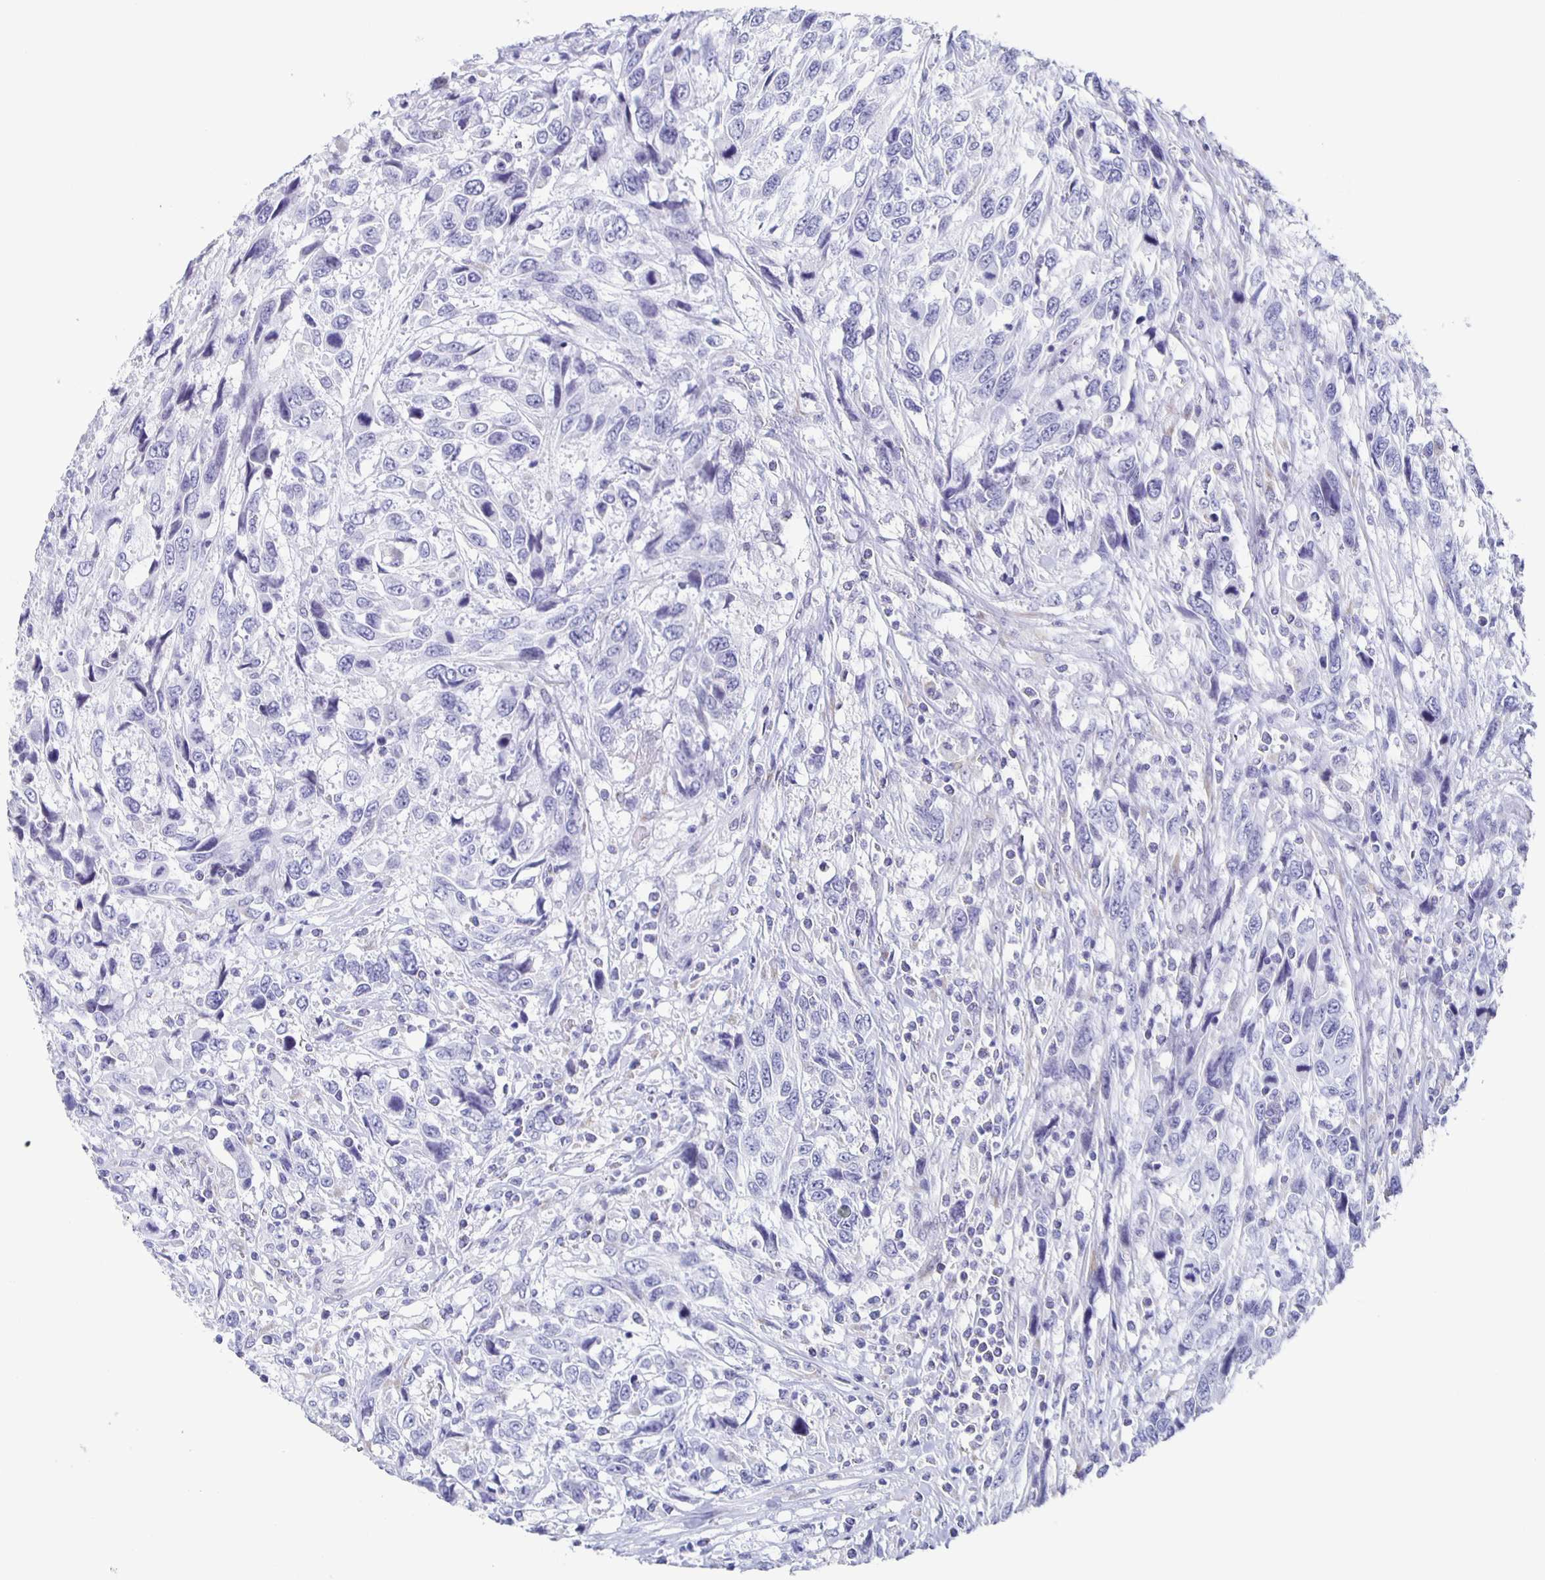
{"staining": {"intensity": "negative", "quantity": "none", "location": "none"}, "tissue": "urothelial cancer", "cell_type": "Tumor cells", "image_type": "cancer", "snomed": [{"axis": "morphology", "description": "Urothelial carcinoma, High grade"}, {"axis": "topography", "description": "Urinary bladder"}], "caption": "Immunohistochemistry of human urothelial cancer exhibits no staining in tumor cells.", "gene": "CCDC17", "patient": {"sex": "female", "age": 70}}